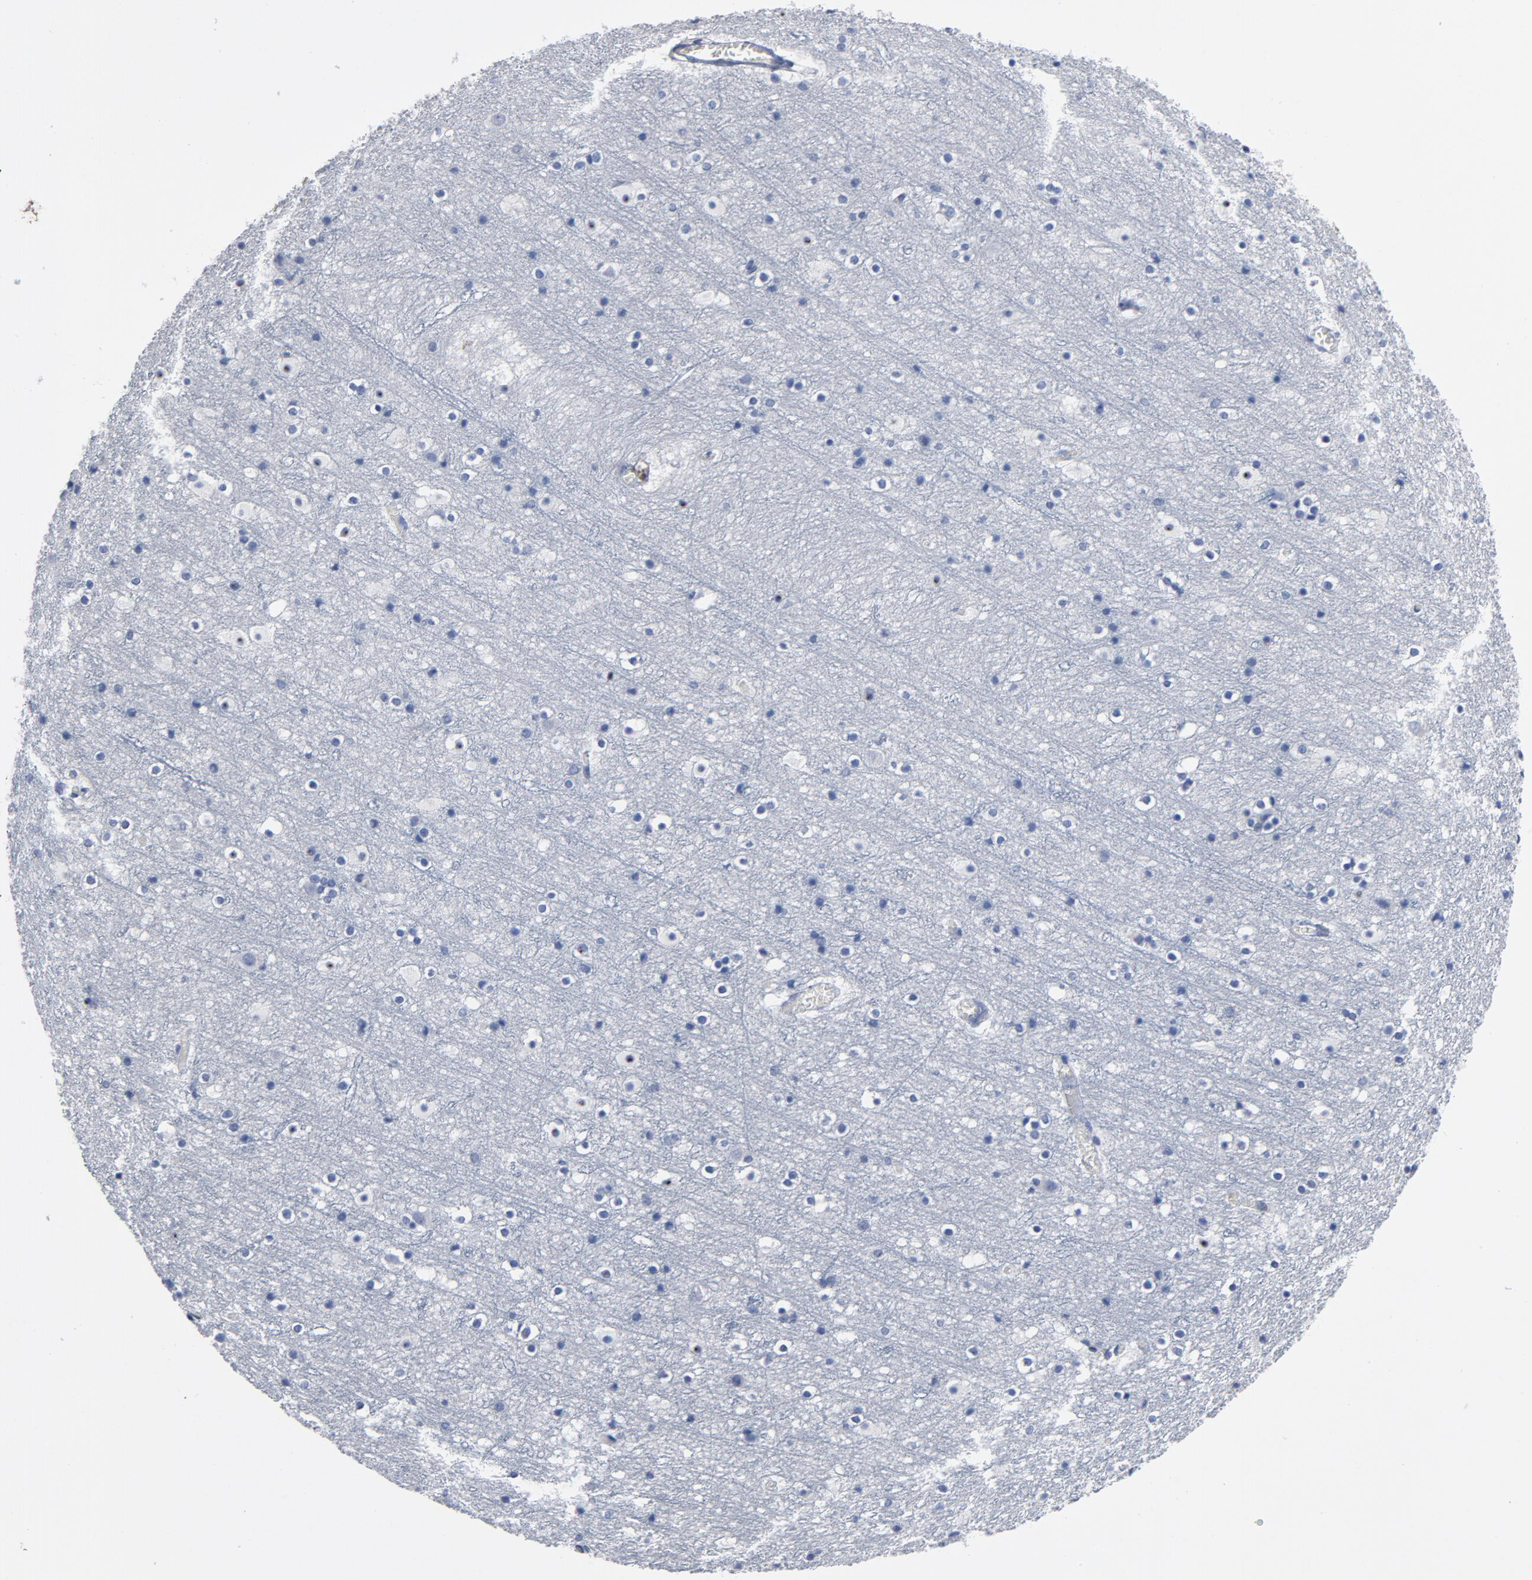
{"staining": {"intensity": "negative", "quantity": "none", "location": "none"}, "tissue": "cerebral cortex", "cell_type": "Endothelial cells", "image_type": "normal", "snomed": [{"axis": "morphology", "description": "Normal tissue, NOS"}, {"axis": "topography", "description": "Cerebral cortex"}], "caption": "Immunohistochemistry of unremarkable human cerebral cortex reveals no staining in endothelial cells. (Stains: DAB immunohistochemistry with hematoxylin counter stain, Microscopy: brightfield microscopy at high magnification).", "gene": "CDC20", "patient": {"sex": "male", "age": 45}}